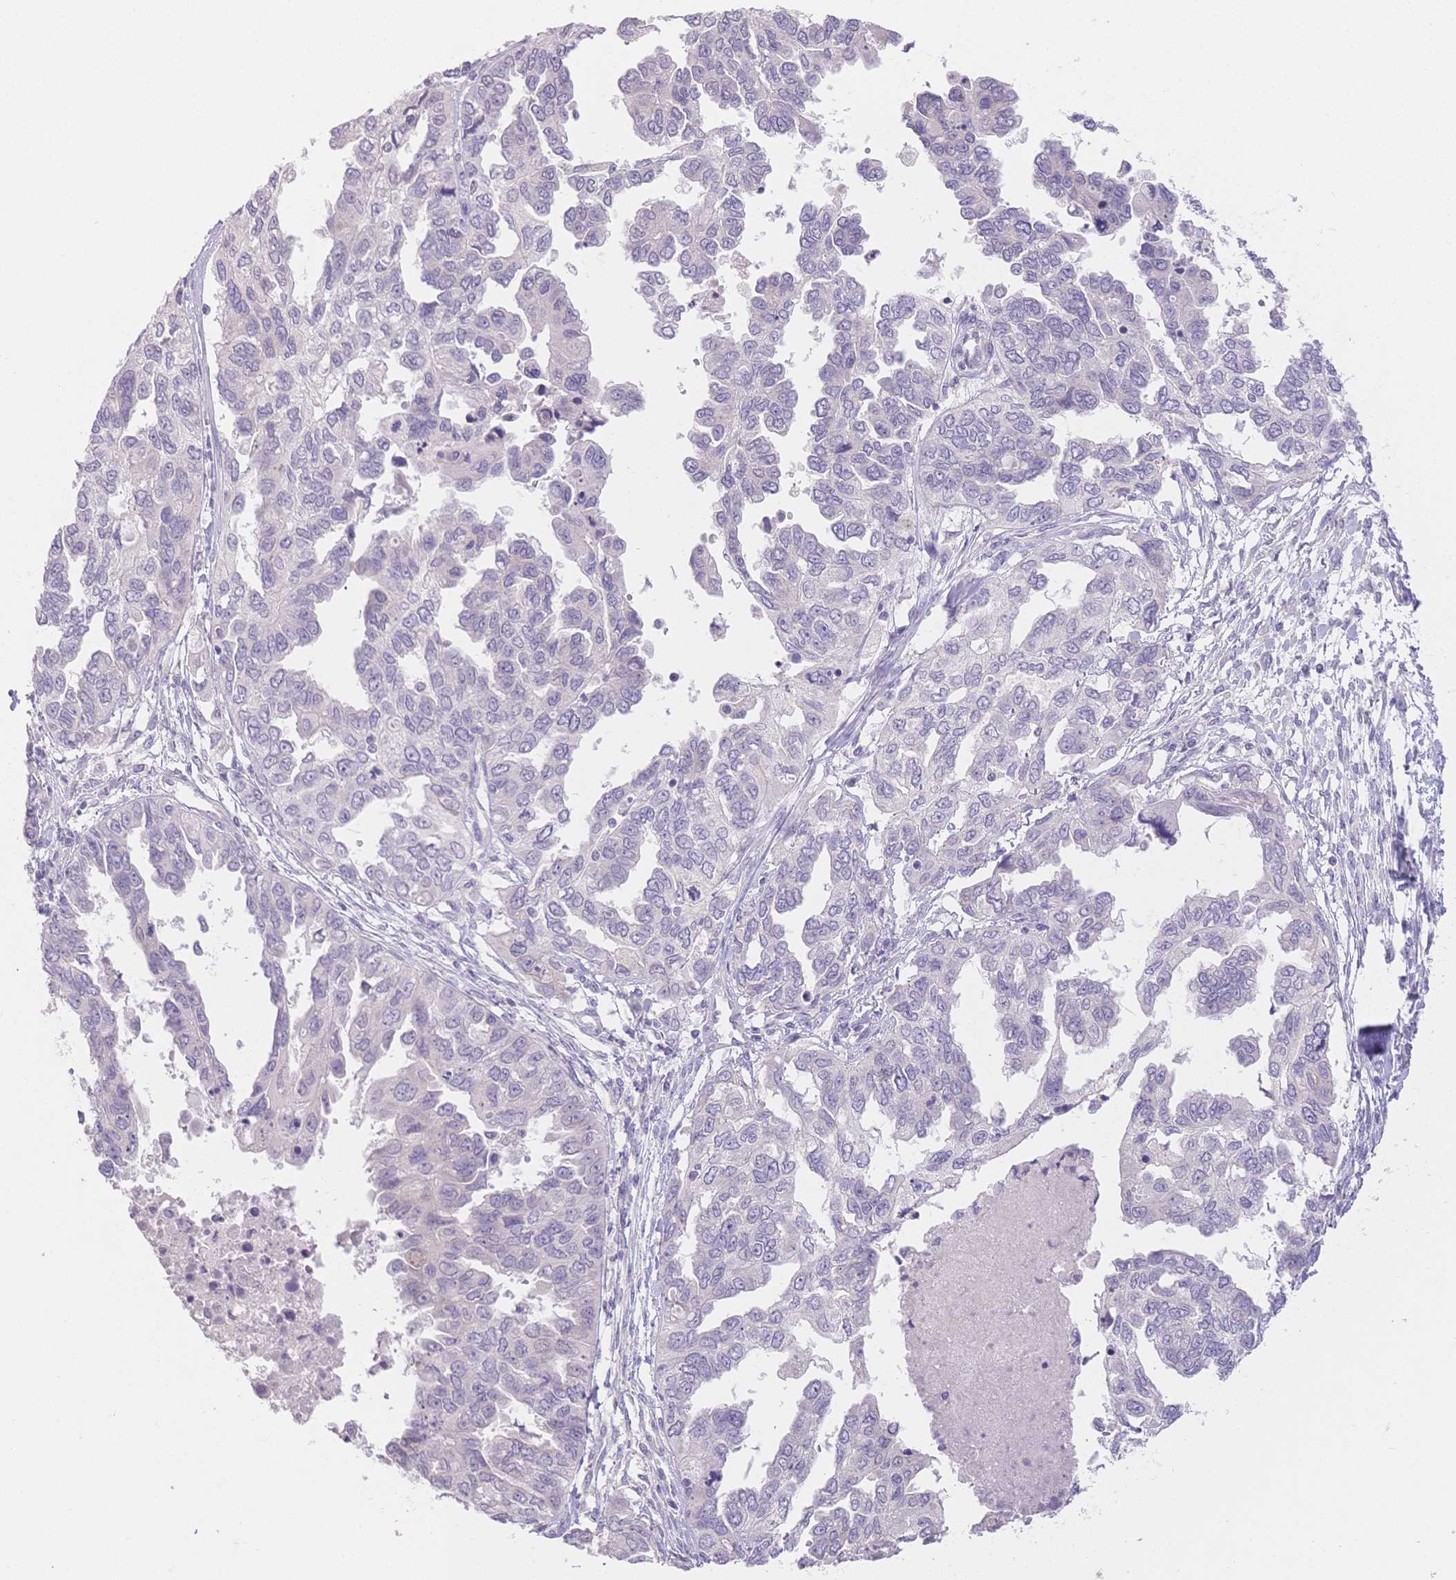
{"staining": {"intensity": "negative", "quantity": "none", "location": "none"}, "tissue": "ovarian cancer", "cell_type": "Tumor cells", "image_type": "cancer", "snomed": [{"axis": "morphology", "description": "Cystadenocarcinoma, serous, NOS"}, {"axis": "topography", "description": "Ovary"}], "caption": "A histopathology image of serous cystadenocarcinoma (ovarian) stained for a protein displays no brown staining in tumor cells.", "gene": "SUV39H2", "patient": {"sex": "female", "age": 53}}